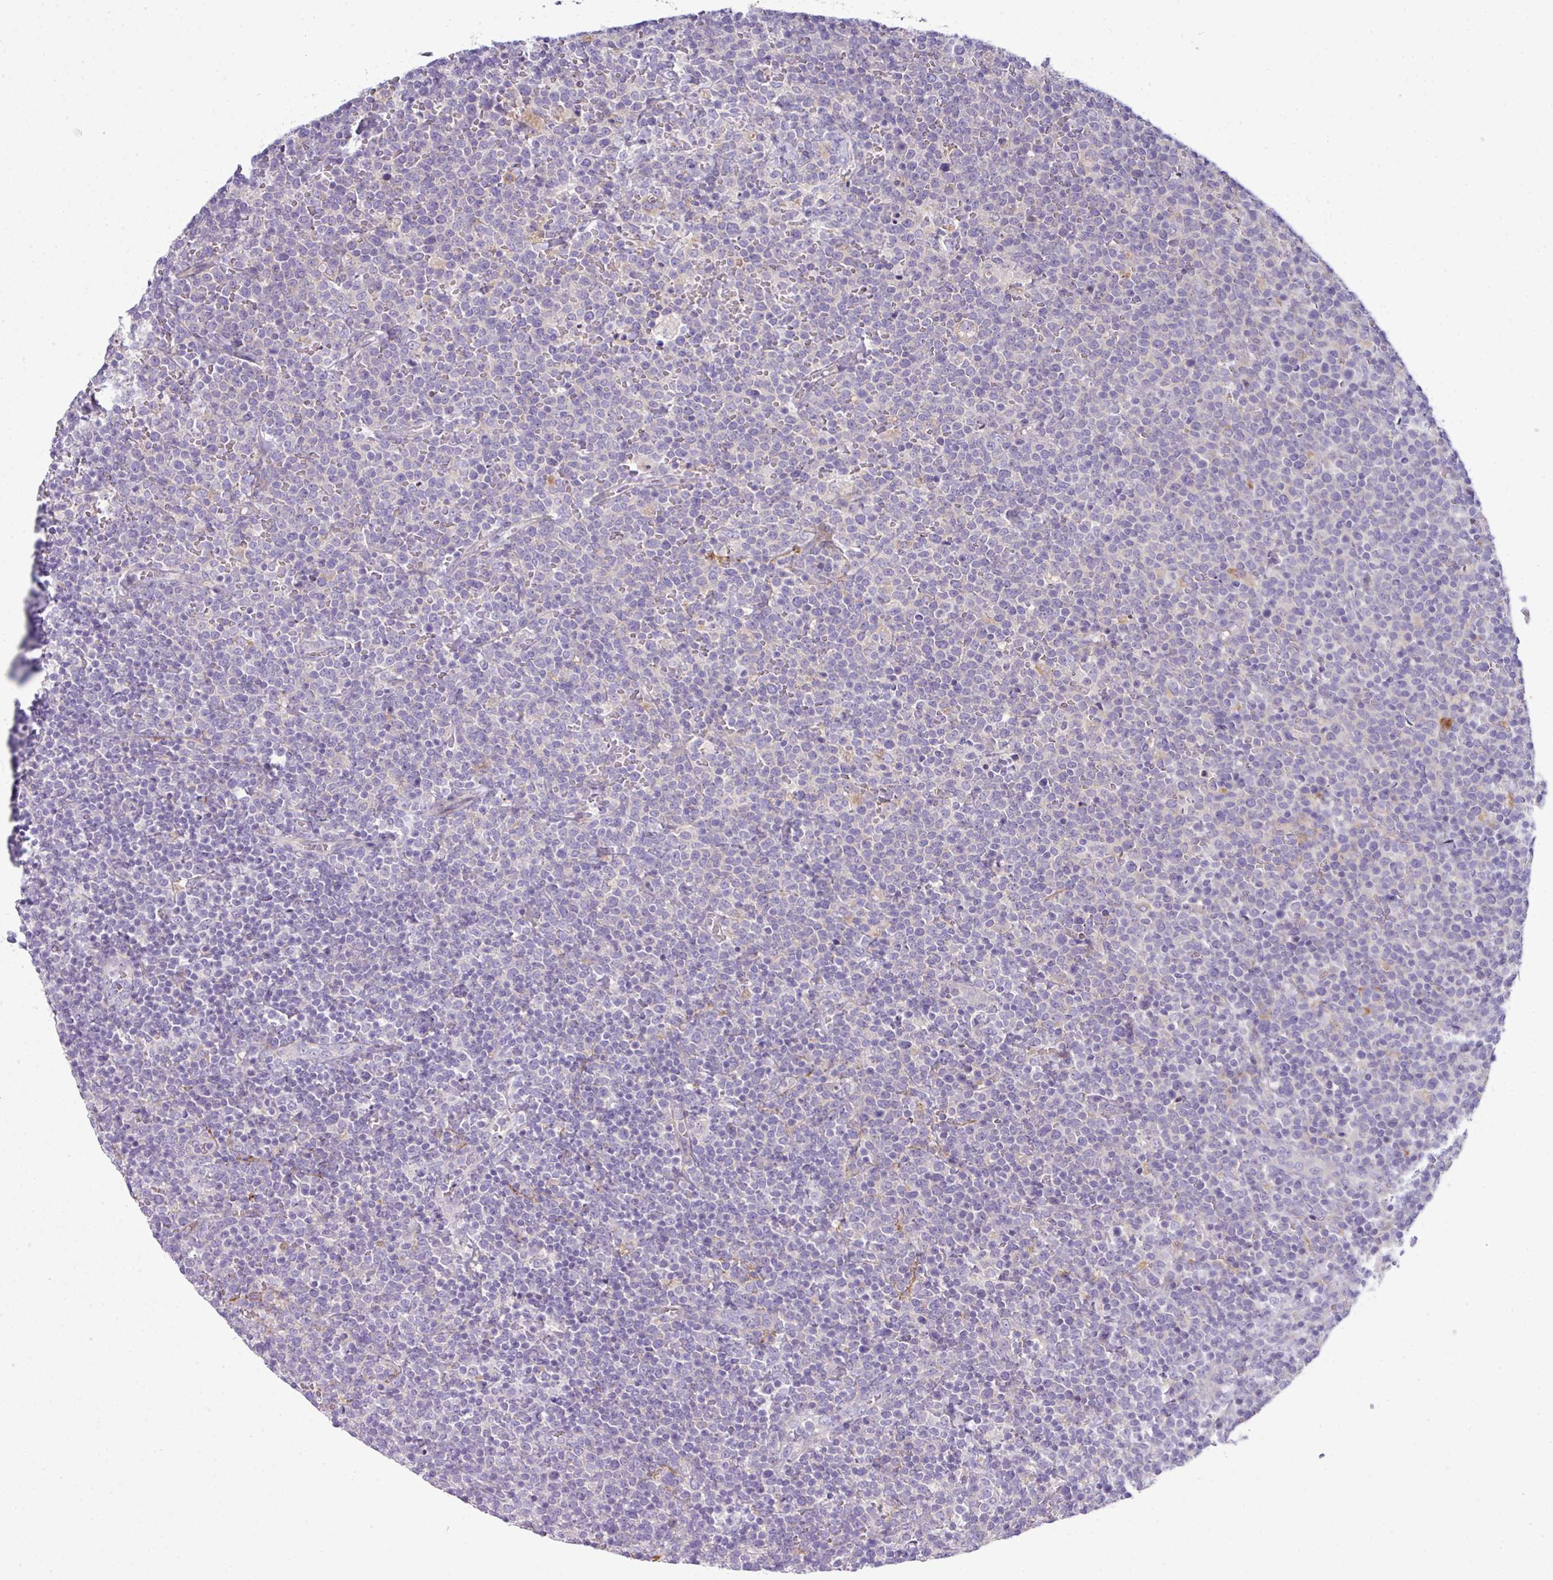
{"staining": {"intensity": "negative", "quantity": "none", "location": "none"}, "tissue": "lymphoma", "cell_type": "Tumor cells", "image_type": "cancer", "snomed": [{"axis": "morphology", "description": "Malignant lymphoma, non-Hodgkin's type, High grade"}, {"axis": "topography", "description": "Lymph node"}], "caption": "Immunohistochemistry (IHC) of human high-grade malignant lymphoma, non-Hodgkin's type shows no expression in tumor cells.", "gene": "ABCC5", "patient": {"sex": "male", "age": 61}}